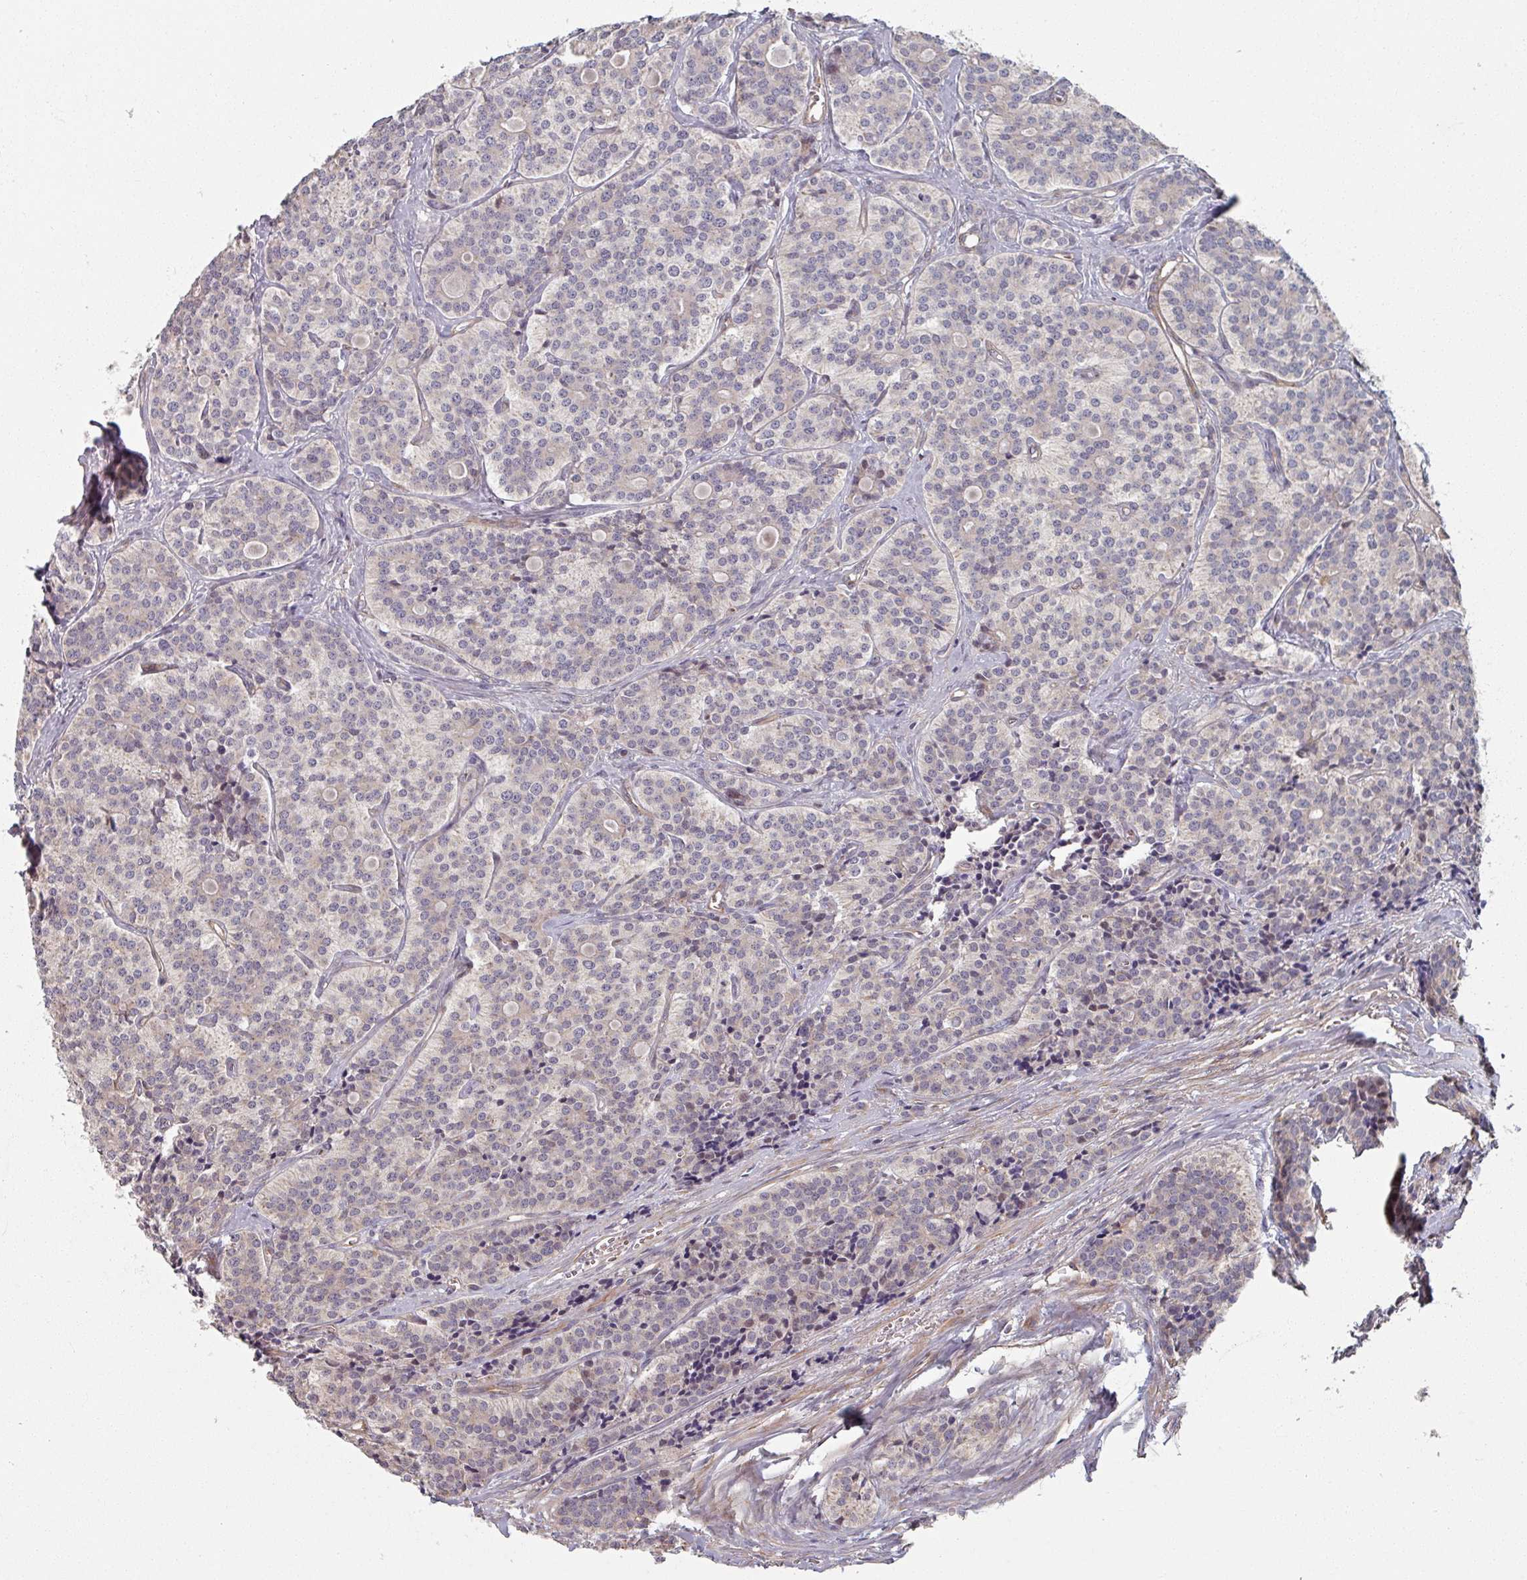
{"staining": {"intensity": "negative", "quantity": "none", "location": "none"}, "tissue": "carcinoid", "cell_type": "Tumor cells", "image_type": "cancer", "snomed": [{"axis": "morphology", "description": "Carcinoid, malignant, NOS"}, {"axis": "topography", "description": "Small intestine"}], "caption": "An image of human carcinoid is negative for staining in tumor cells.", "gene": "C4BPB", "patient": {"sex": "male", "age": 63}}